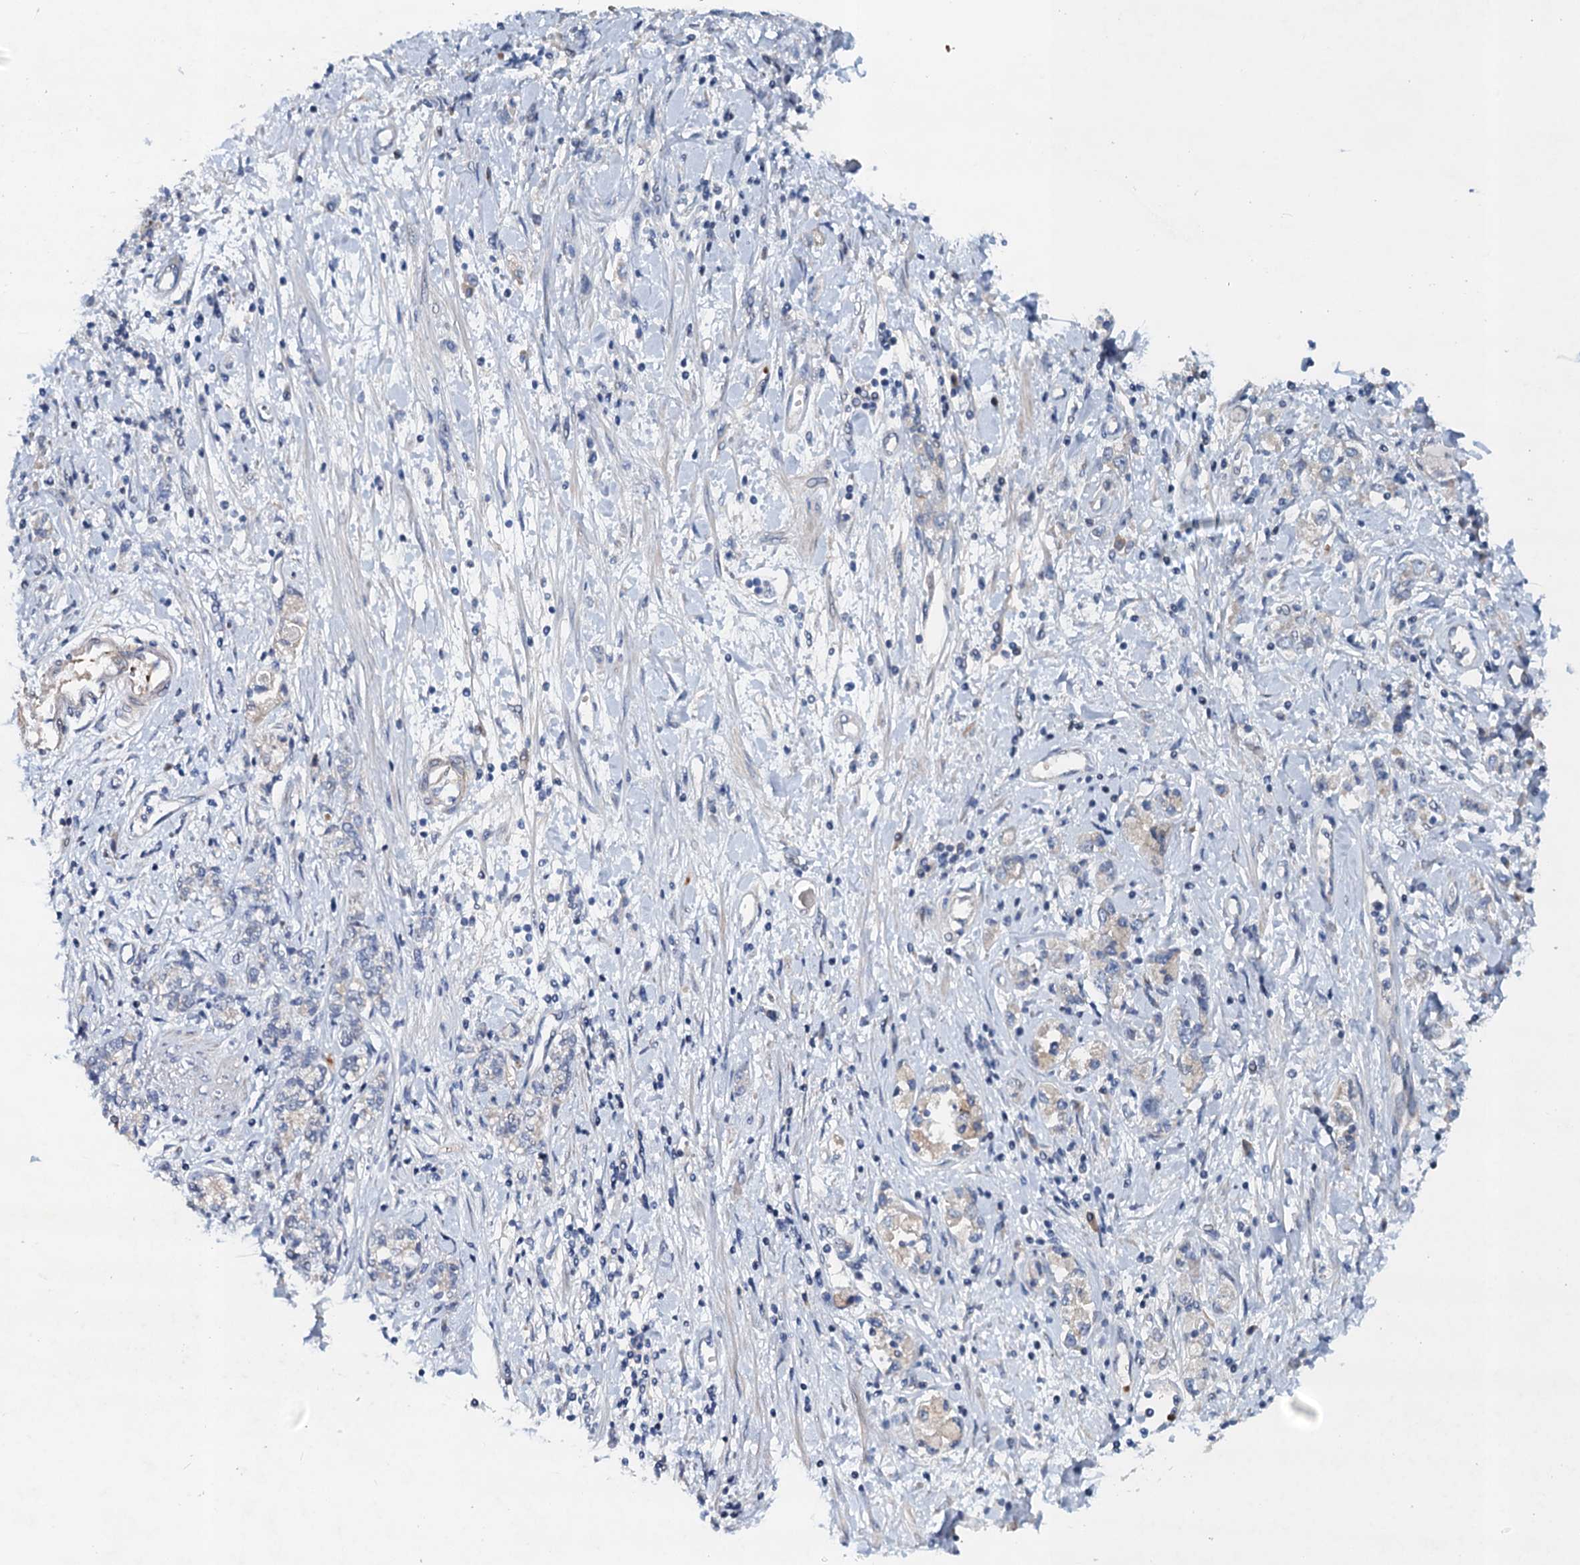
{"staining": {"intensity": "negative", "quantity": "none", "location": "none"}, "tissue": "stomach cancer", "cell_type": "Tumor cells", "image_type": "cancer", "snomed": [{"axis": "morphology", "description": "Adenocarcinoma, NOS"}, {"axis": "topography", "description": "Stomach"}], "caption": "Immunohistochemistry (IHC) micrograph of human adenocarcinoma (stomach) stained for a protein (brown), which reveals no expression in tumor cells.", "gene": "NBEA", "patient": {"sex": "female", "age": 76}}